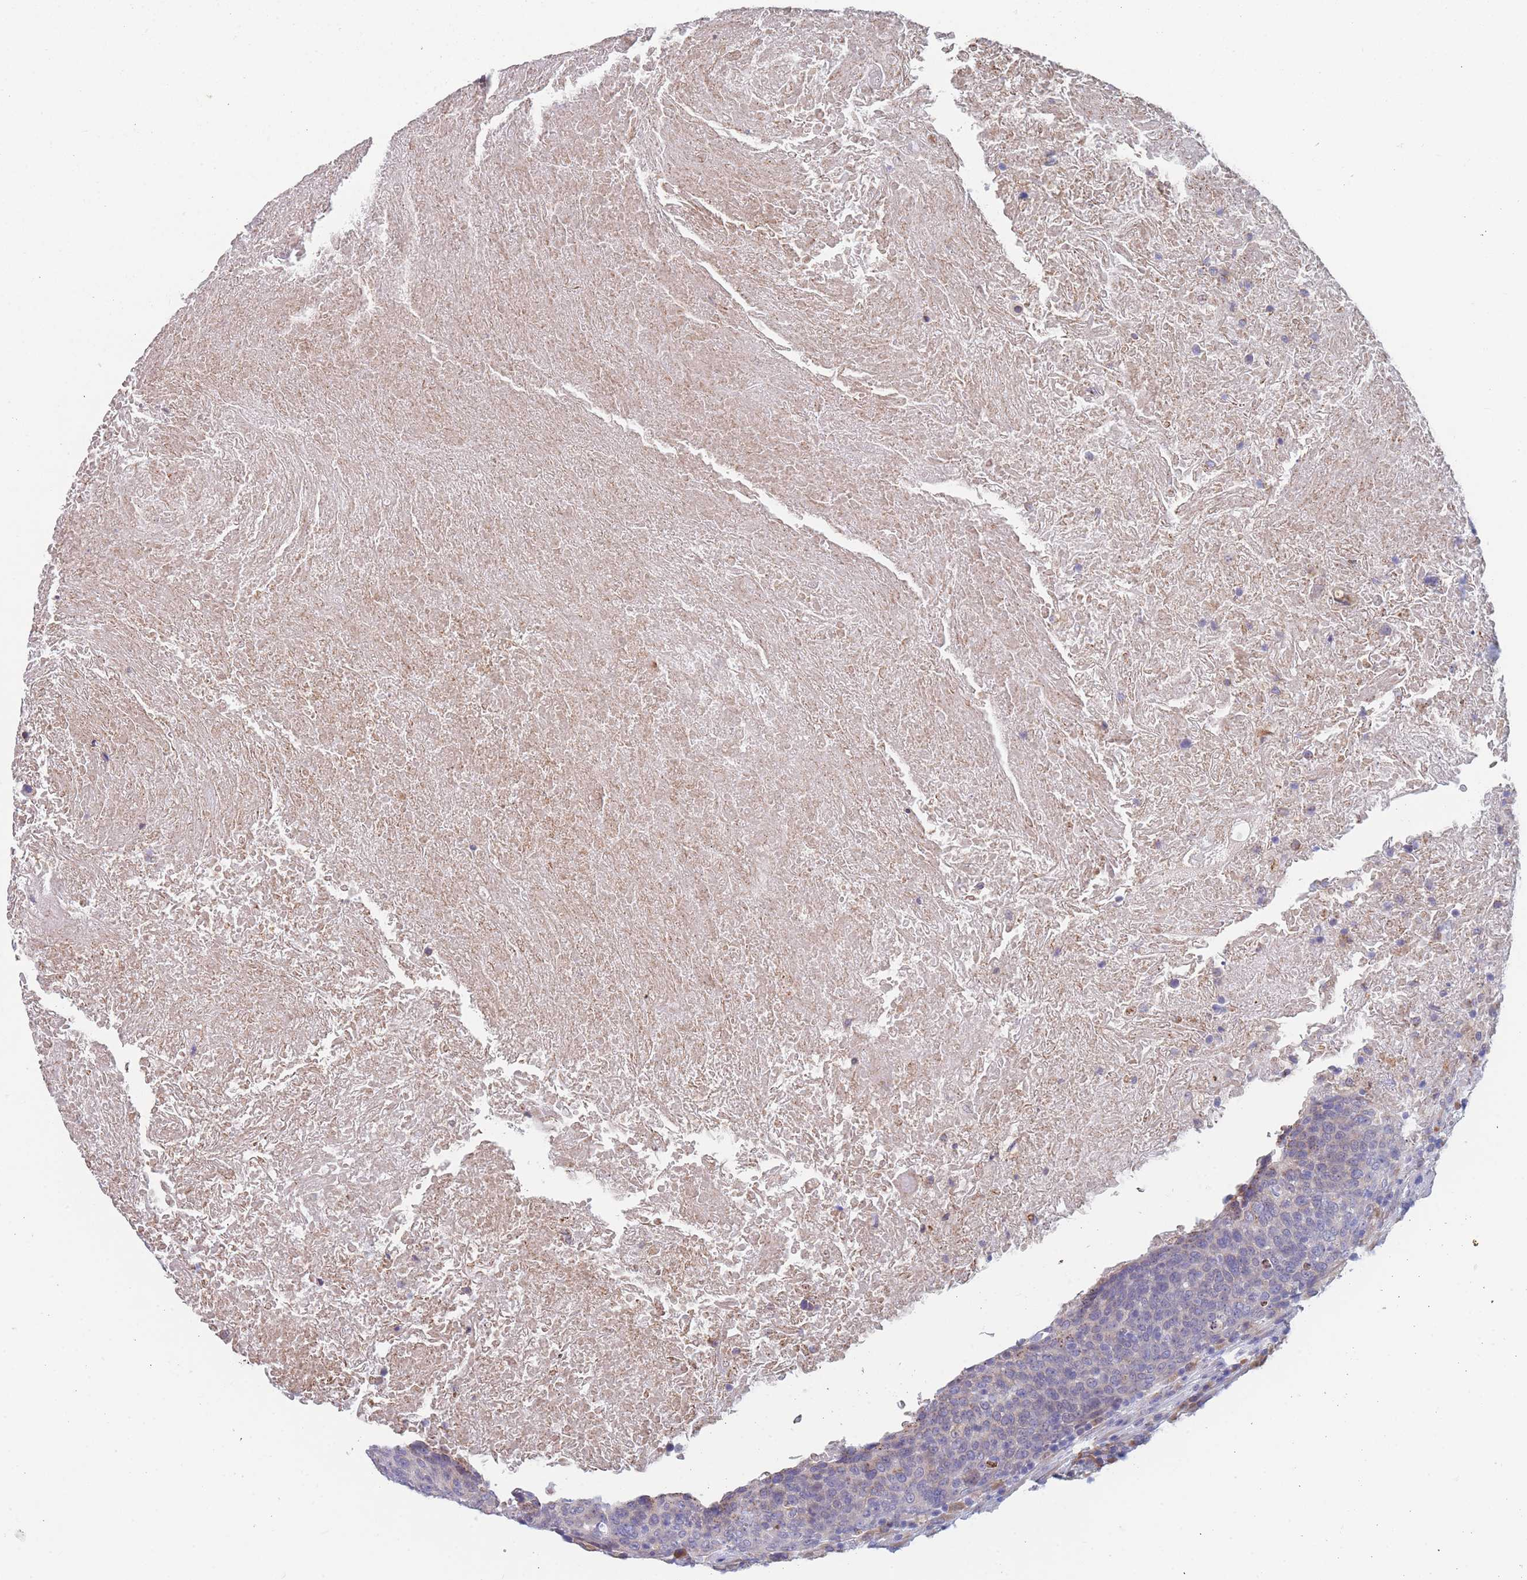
{"staining": {"intensity": "weak", "quantity": "<25%", "location": "cytoplasmic/membranous"}, "tissue": "head and neck cancer", "cell_type": "Tumor cells", "image_type": "cancer", "snomed": [{"axis": "morphology", "description": "Squamous cell carcinoma, NOS"}, {"axis": "morphology", "description": "Squamous cell carcinoma, metastatic, NOS"}, {"axis": "topography", "description": "Lymph node"}, {"axis": "topography", "description": "Head-Neck"}], "caption": "Photomicrograph shows no protein positivity in tumor cells of squamous cell carcinoma (head and neck) tissue.", "gene": "TMED10", "patient": {"sex": "male", "age": 62}}